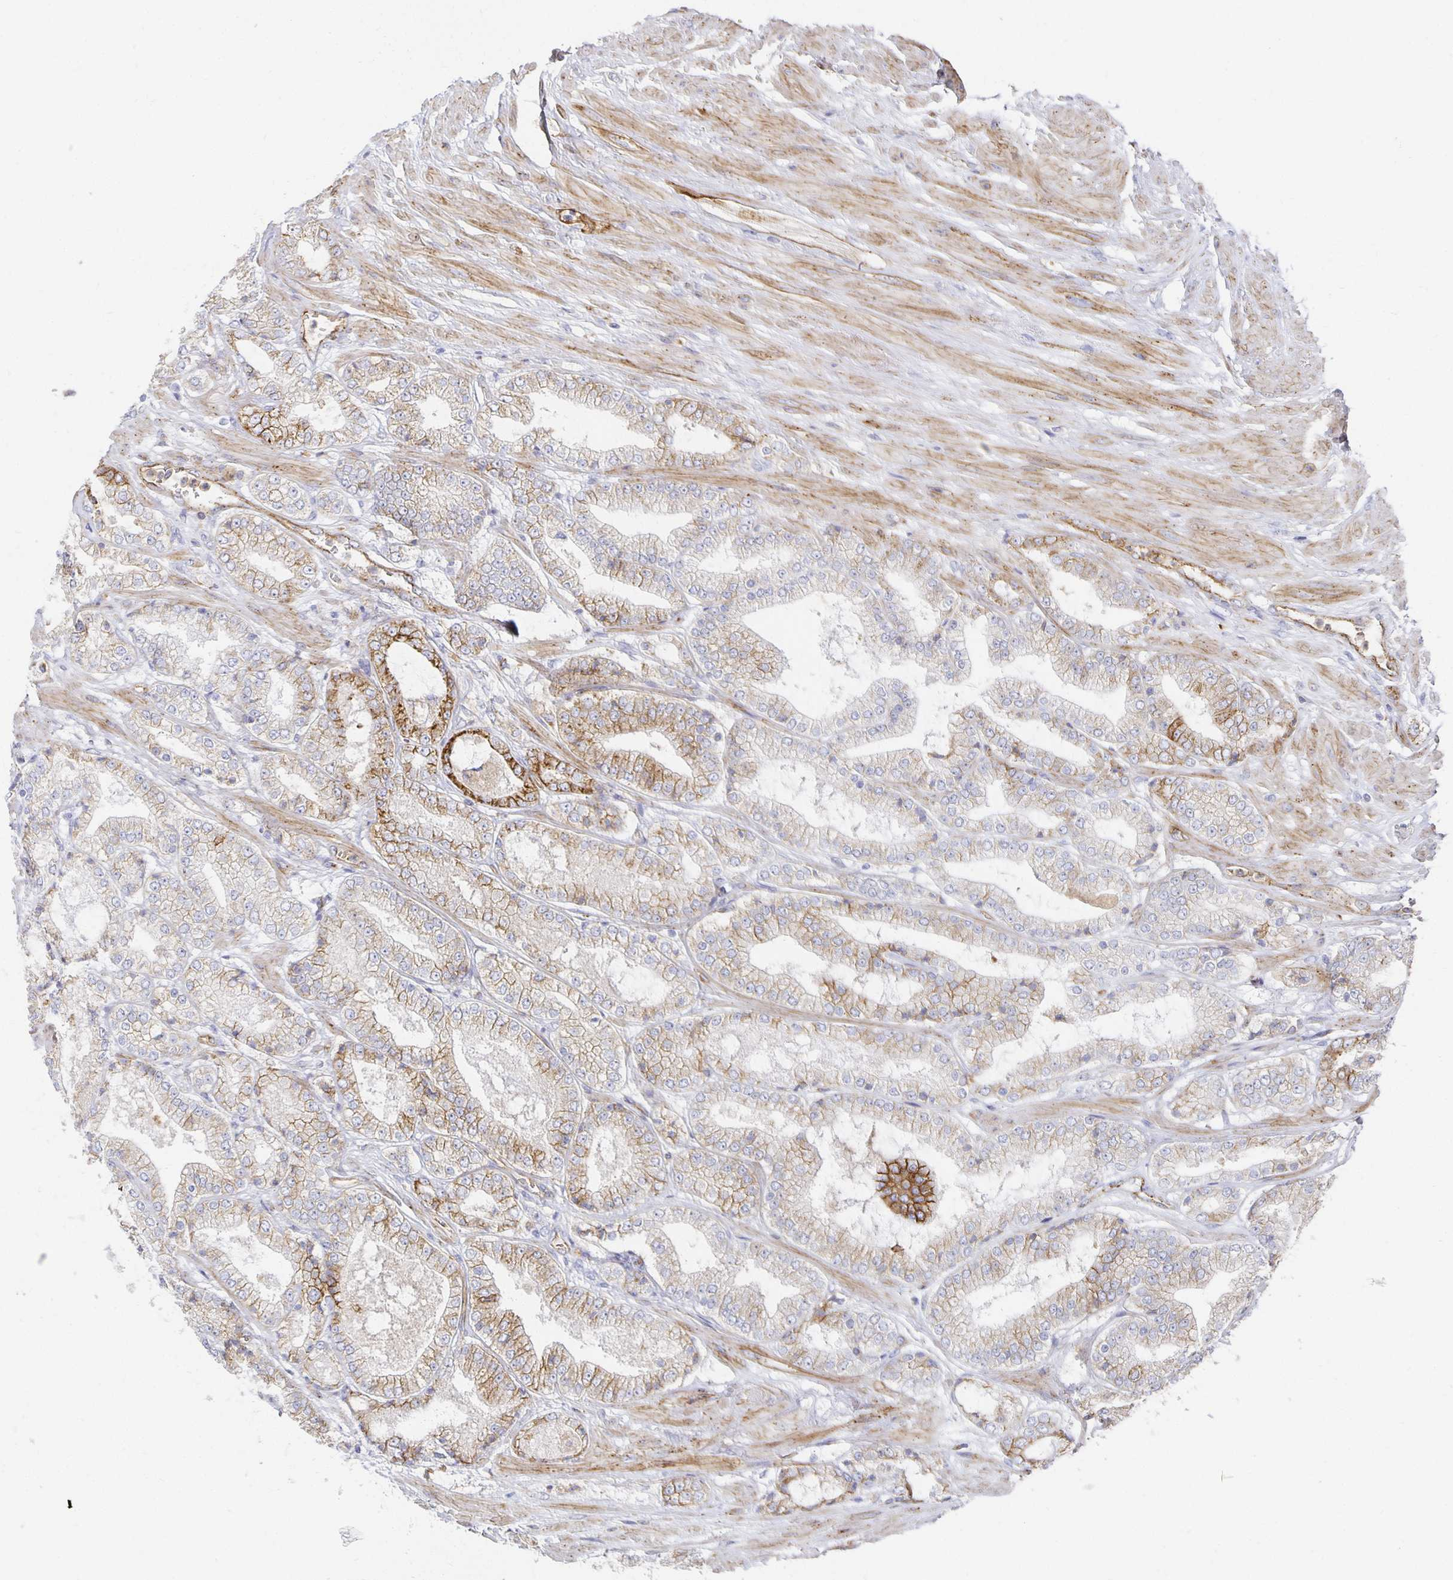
{"staining": {"intensity": "strong", "quantity": "25%-75%", "location": "cytoplasmic/membranous"}, "tissue": "prostate cancer", "cell_type": "Tumor cells", "image_type": "cancer", "snomed": [{"axis": "morphology", "description": "Adenocarcinoma, High grade"}, {"axis": "topography", "description": "Prostate"}], "caption": "A micrograph of human prostate adenocarcinoma (high-grade) stained for a protein exhibits strong cytoplasmic/membranous brown staining in tumor cells.", "gene": "TAAR1", "patient": {"sex": "male", "age": 64}}